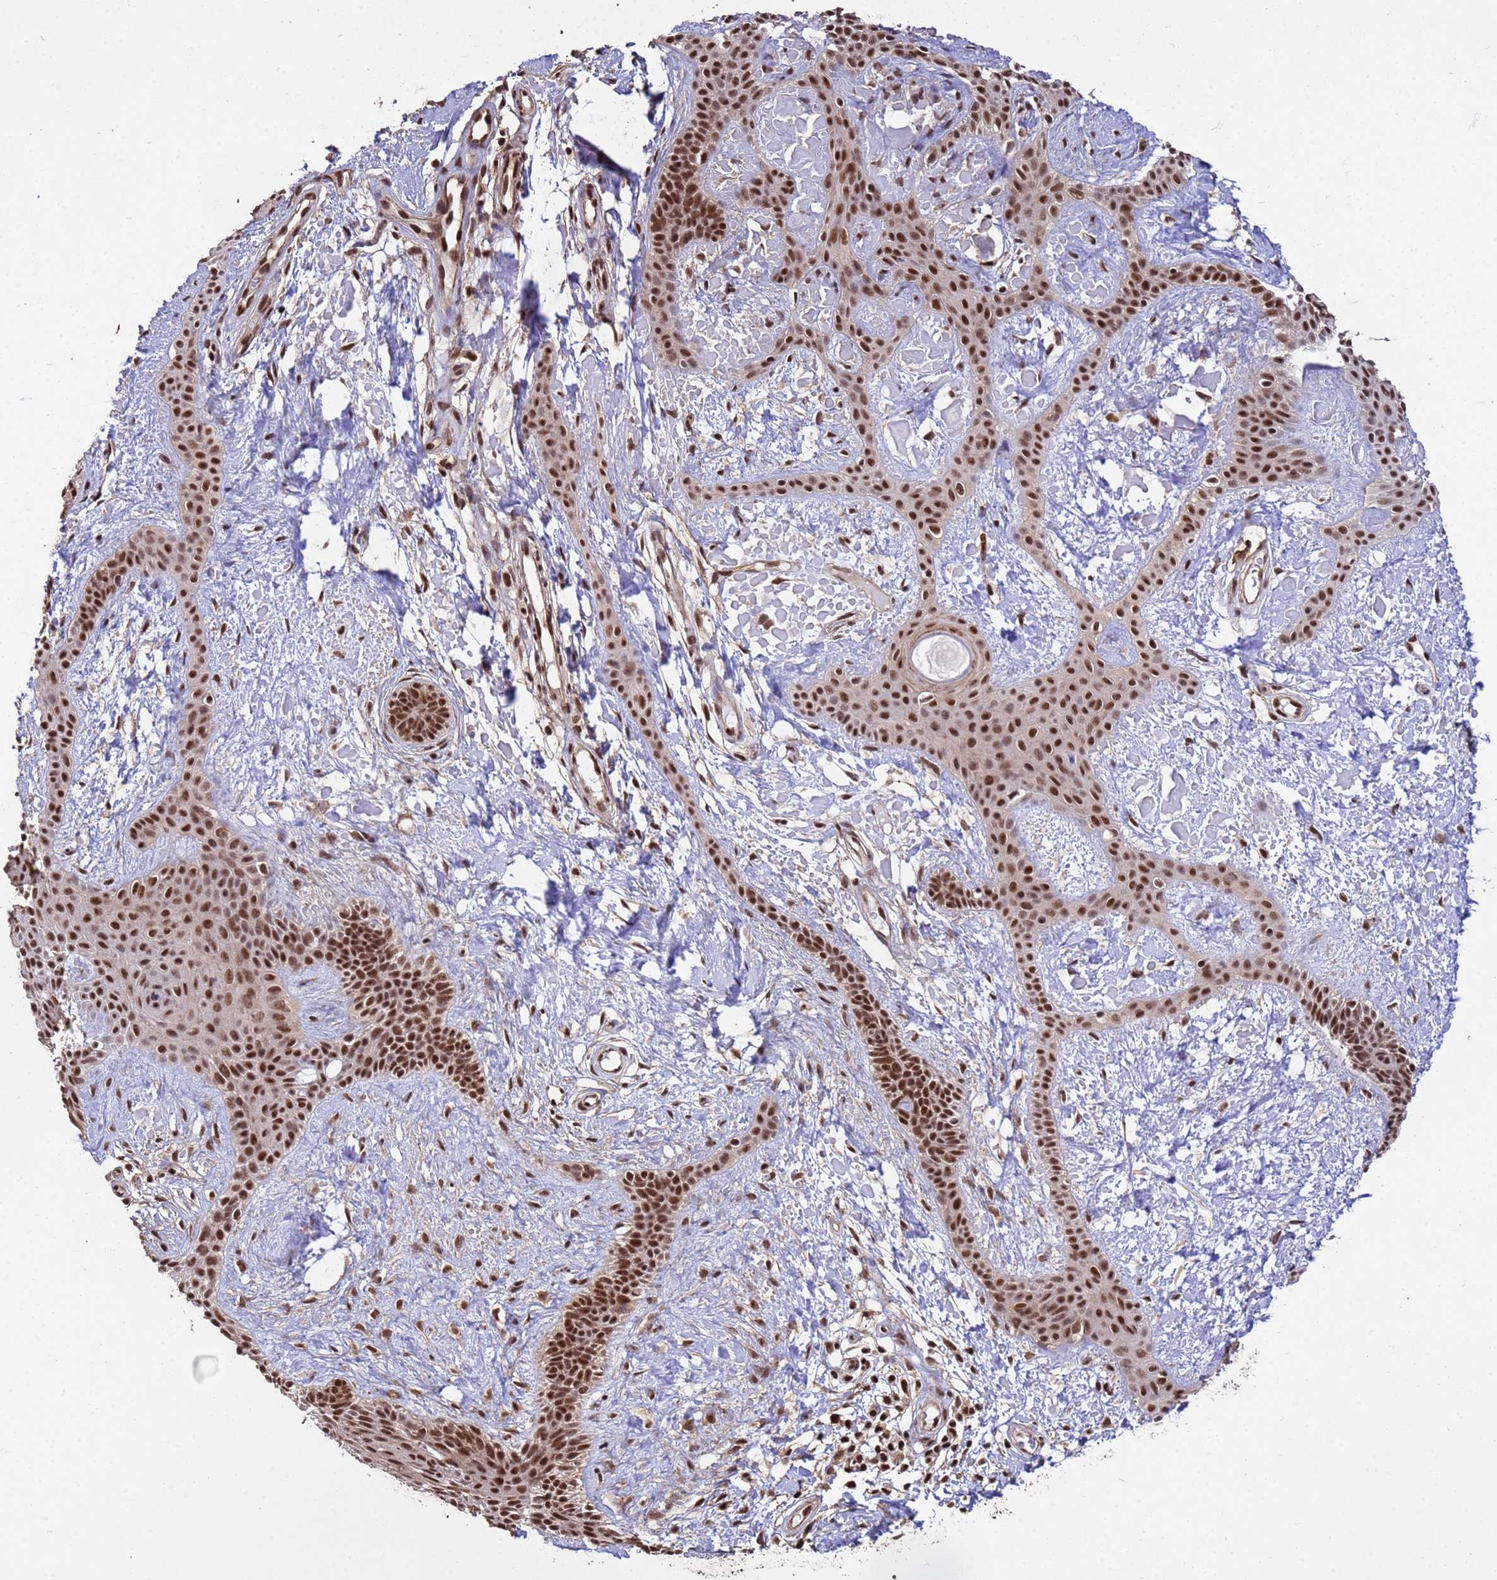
{"staining": {"intensity": "strong", "quantity": ">75%", "location": "nuclear"}, "tissue": "skin cancer", "cell_type": "Tumor cells", "image_type": "cancer", "snomed": [{"axis": "morphology", "description": "Basal cell carcinoma"}, {"axis": "topography", "description": "Skin"}], "caption": "Immunohistochemistry (IHC) (DAB) staining of human skin basal cell carcinoma exhibits strong nuclear protein expression in approximately >75% of tumor cells.", "gene": "SYF2", "patient": {"sex": "male", "age": 78}}